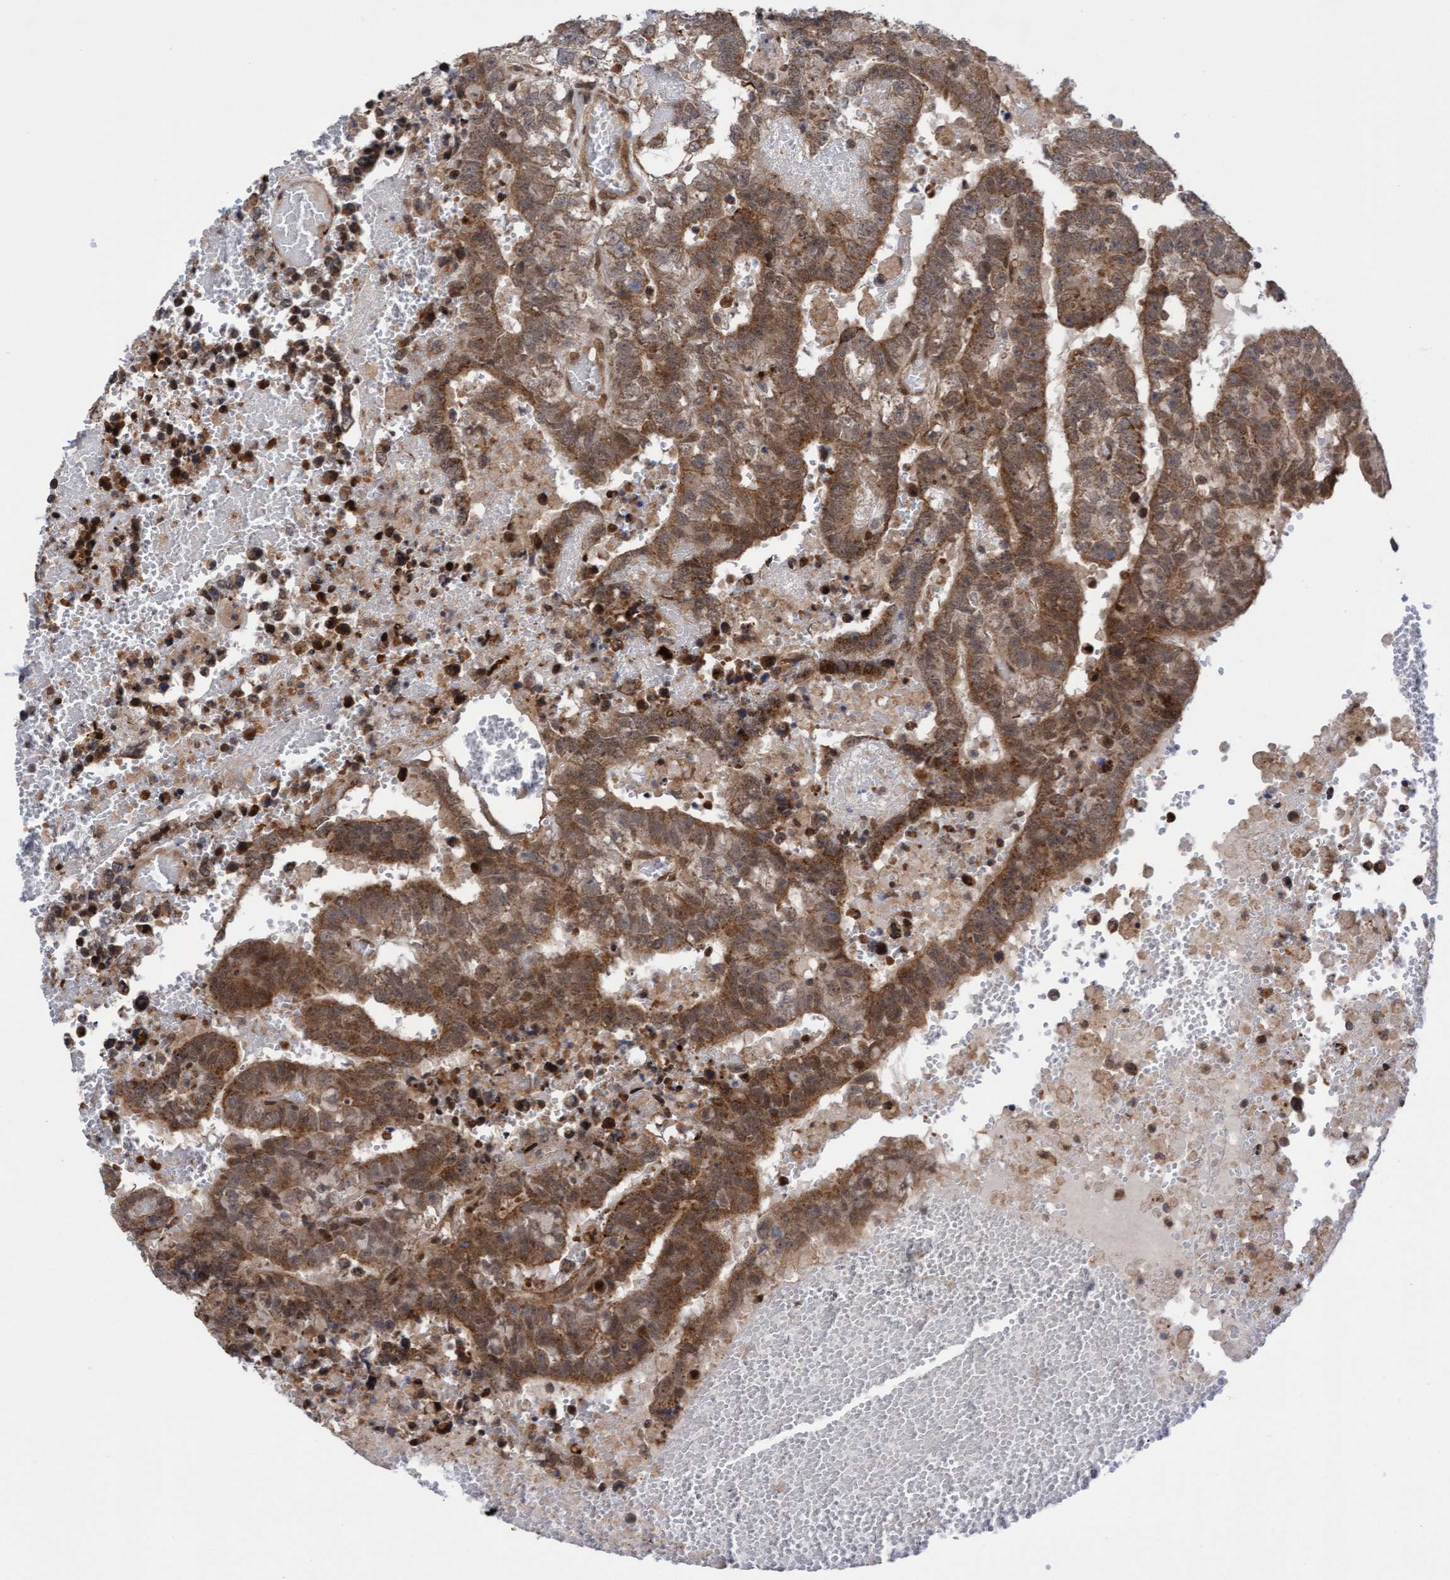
{"staining": {"intensity": "moderate", "quantity": ">75%", "location": "cytoplasmic/membranous"}, "tissue": "testis cancer", "cell_type": "Tumor cells", "image_type": "cancer", "snomed": [{"axis": "morphology", "description": "Carcinoma, Embryonal, NOS"}, {"axis": "topography", "description": "Testis"}], "caption": "Moderate cytoplasmic/membranous expression is seen in approximately >75% of tumor cells in testis cancer (embryonal carcinoma).", "gene": "ITFG1", "patient": {"sex": "male", "age": 25}}